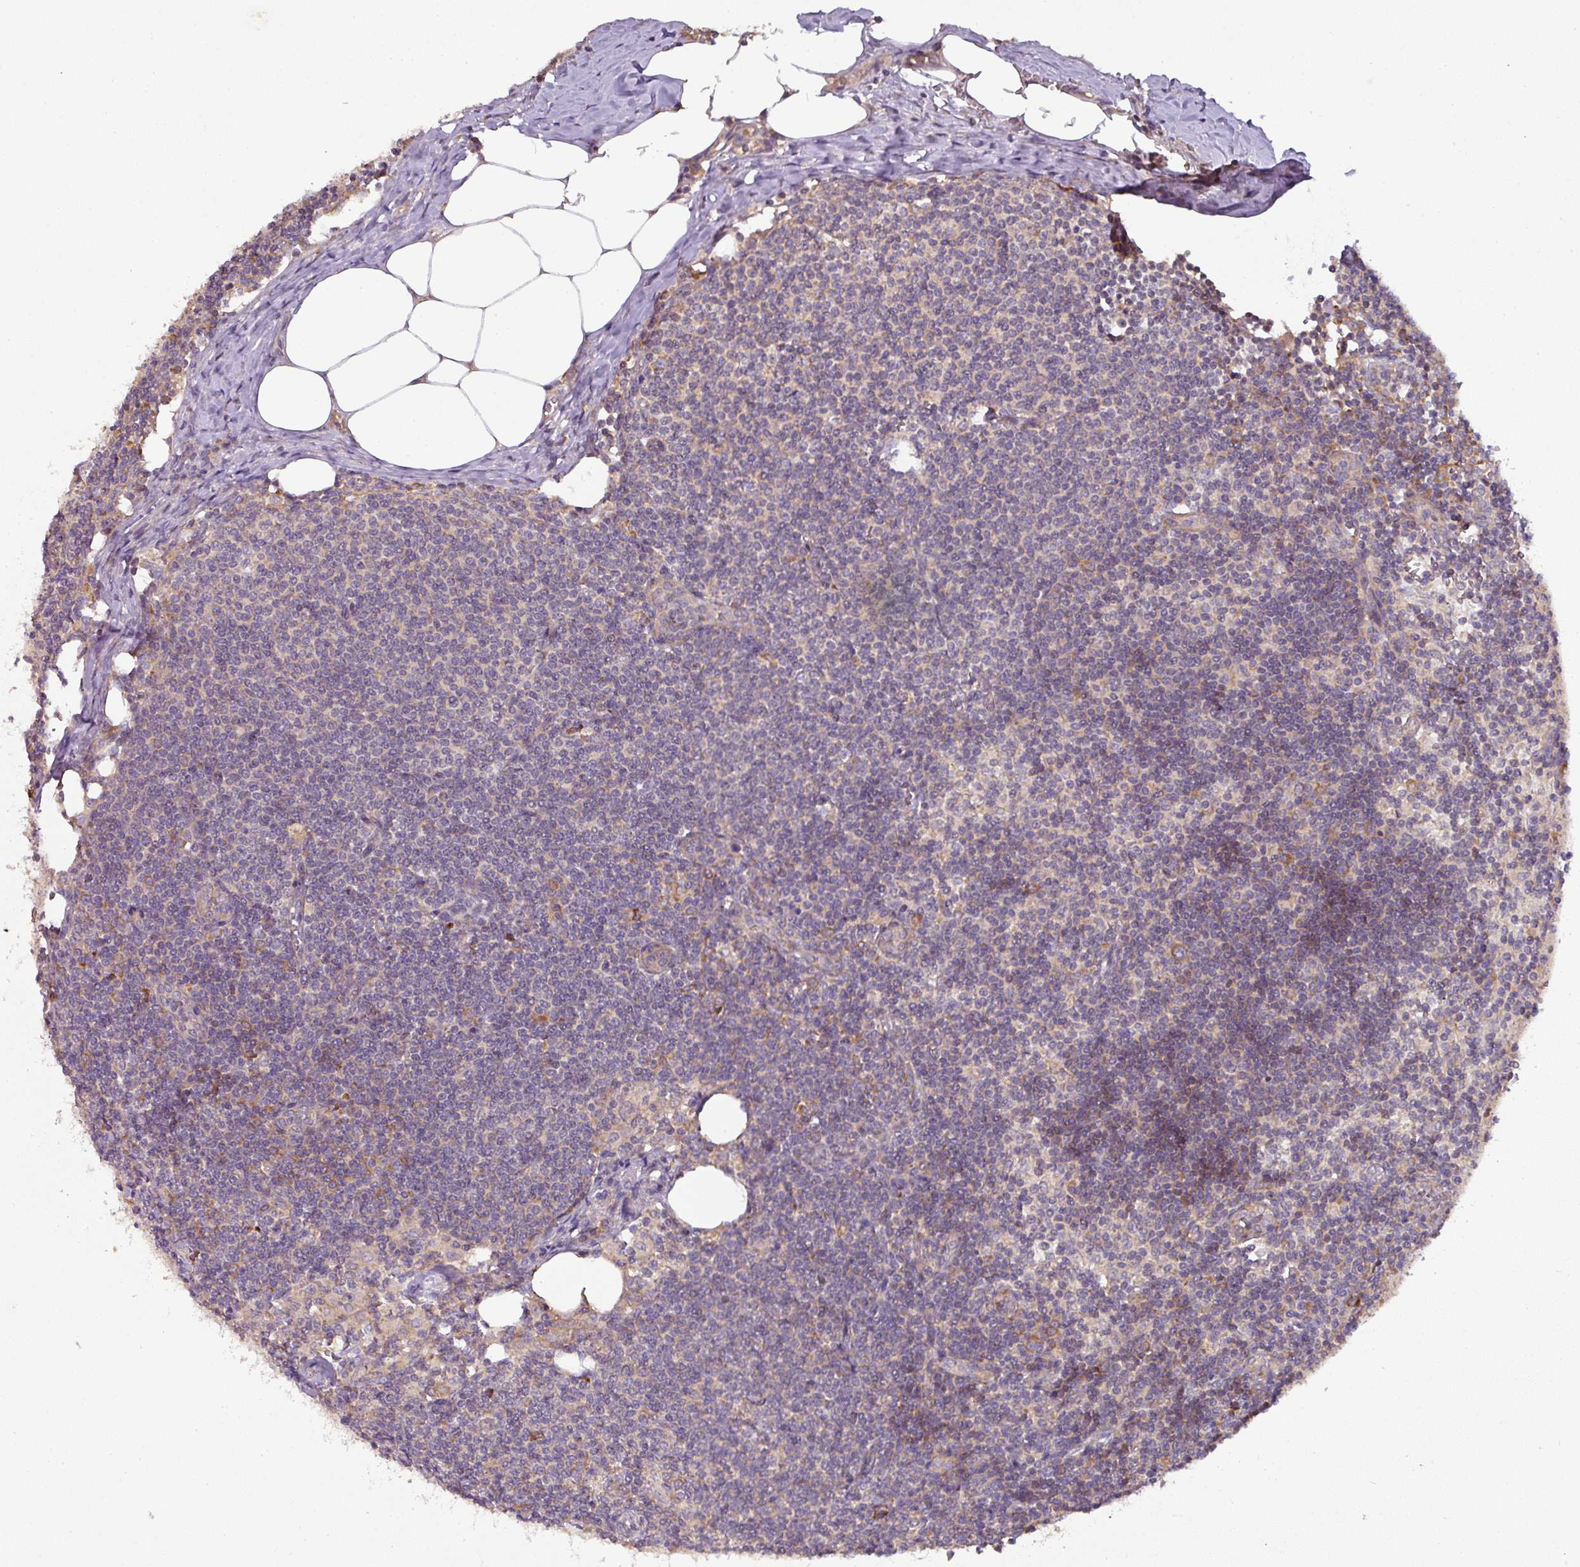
{"staining": {"intensity": "moderate", "quantity": "25%-75%", "location": "cytoplasmic/membranous"}, "tissue": "lymph node", "cell_type": "Germinal center cells", "image_type": "normal", "snomed": [{"axis": "morphology", "description": "Normal tissue, NOS"}, {"axis": "topography", "description": "Lymph node"}], "caption": "Approximately 25%-75% of germinal center cells in unremarkable lymph node exhibit moderate cytoplasmic/membranous protein staining as visualized by brown immunohistochemical staining.", "gene": "GALP", "patient": {"sex": "female", "age": 59}}